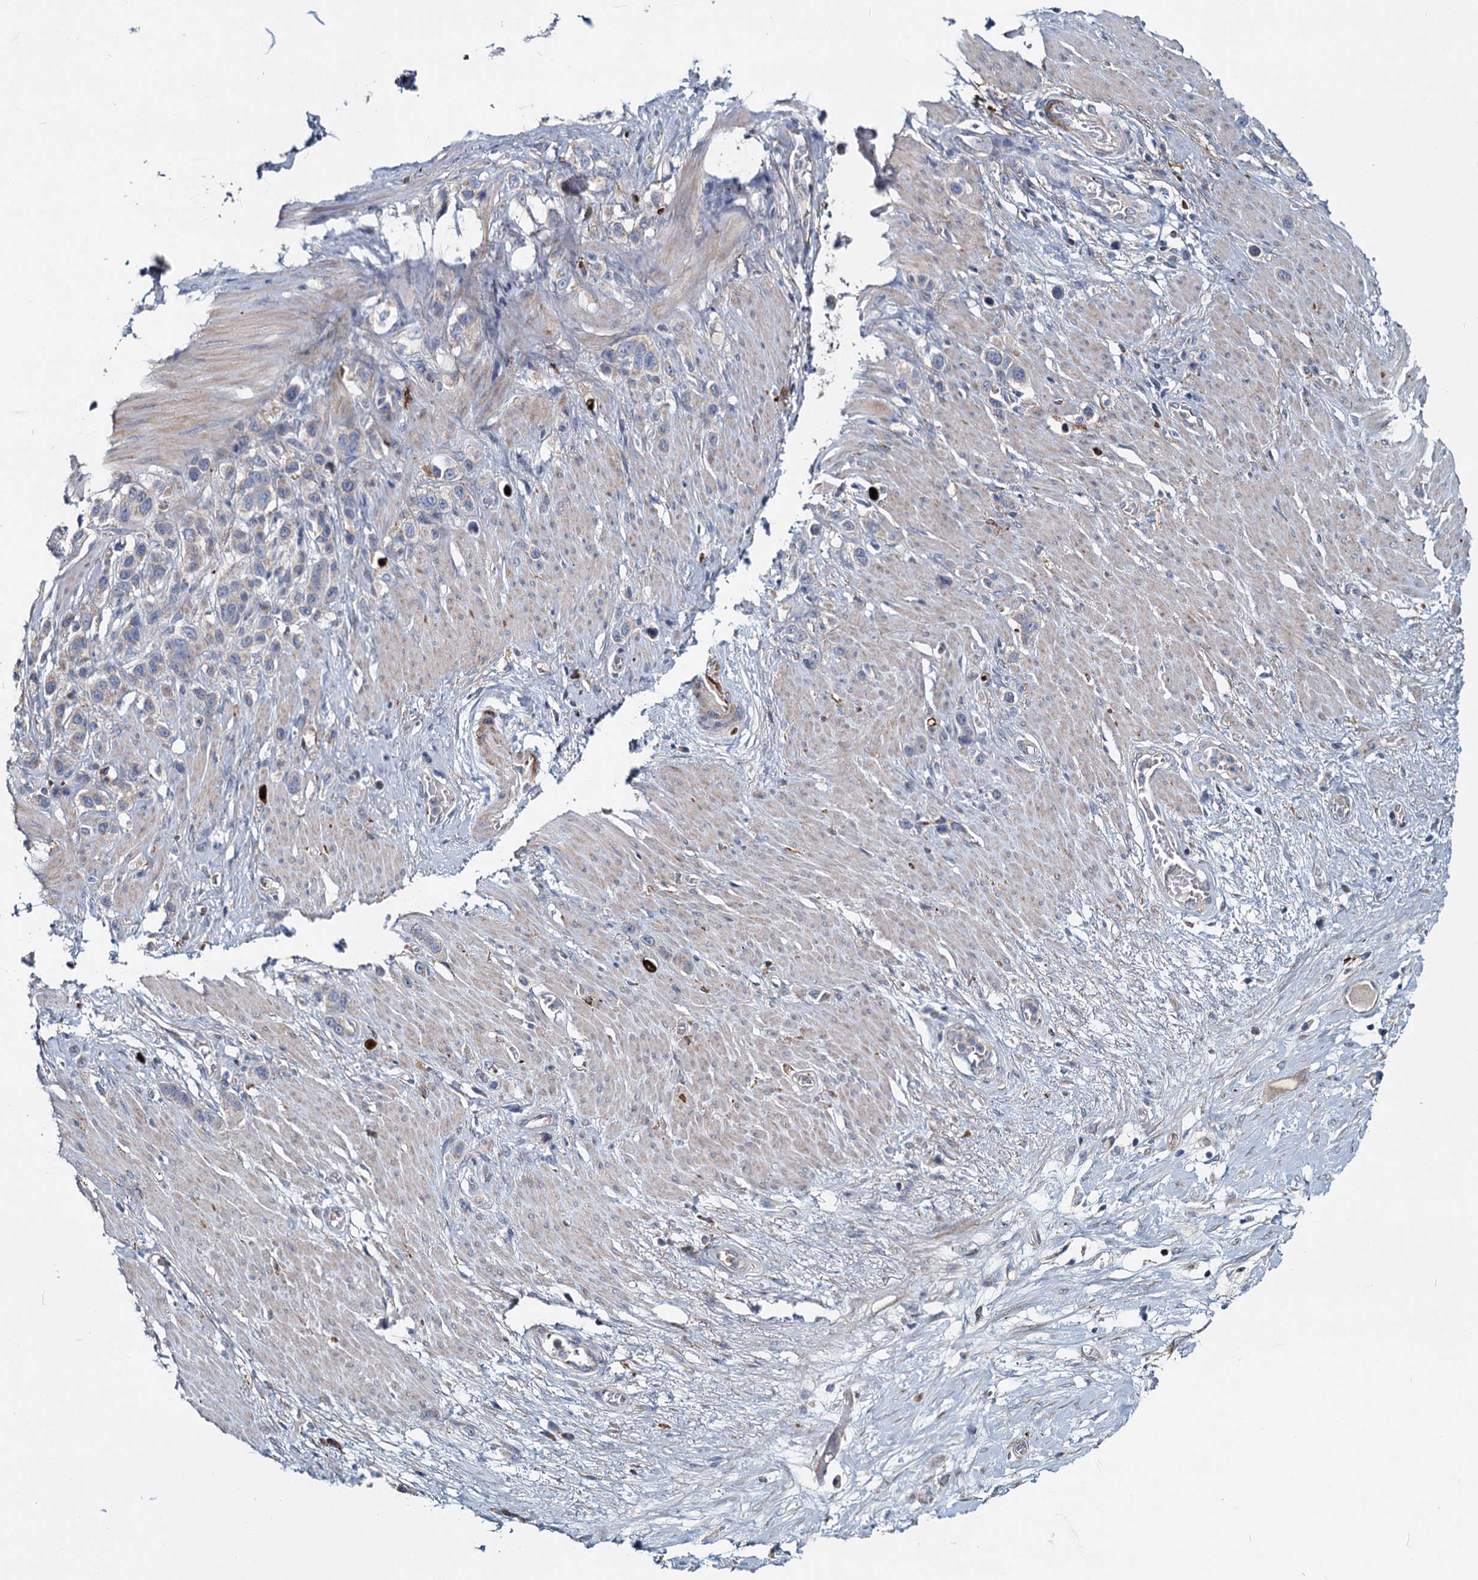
{"staining": {"intensity": "negative", "quantity": "none", "location": "none"}, "tissue": "stomach cancer", "cell_type": "Tumor cells", "image_type": "cancer", "snomed": [{"axis": "morphology", "description": "Adenocarcinoma, NOS"}, {"axis": "morphology", "description": "Adenocarcinoma, High grade"}, {"axis": "topography", "description": "Stomach, upper"}, {"axis": "topography", "description": "Stomach, lower"}], "caption": "Immunohistochemistry (IHC) micrograph of neoplastic tissue: stomach cancer (adenocarcinoma) stained with DAB (3,3'-diaminobenzidine) exhibits no significant protein positivity in tumor cells.", "gene": "DCUN1D2", "patient": {"sex": "female", "age": 65}}